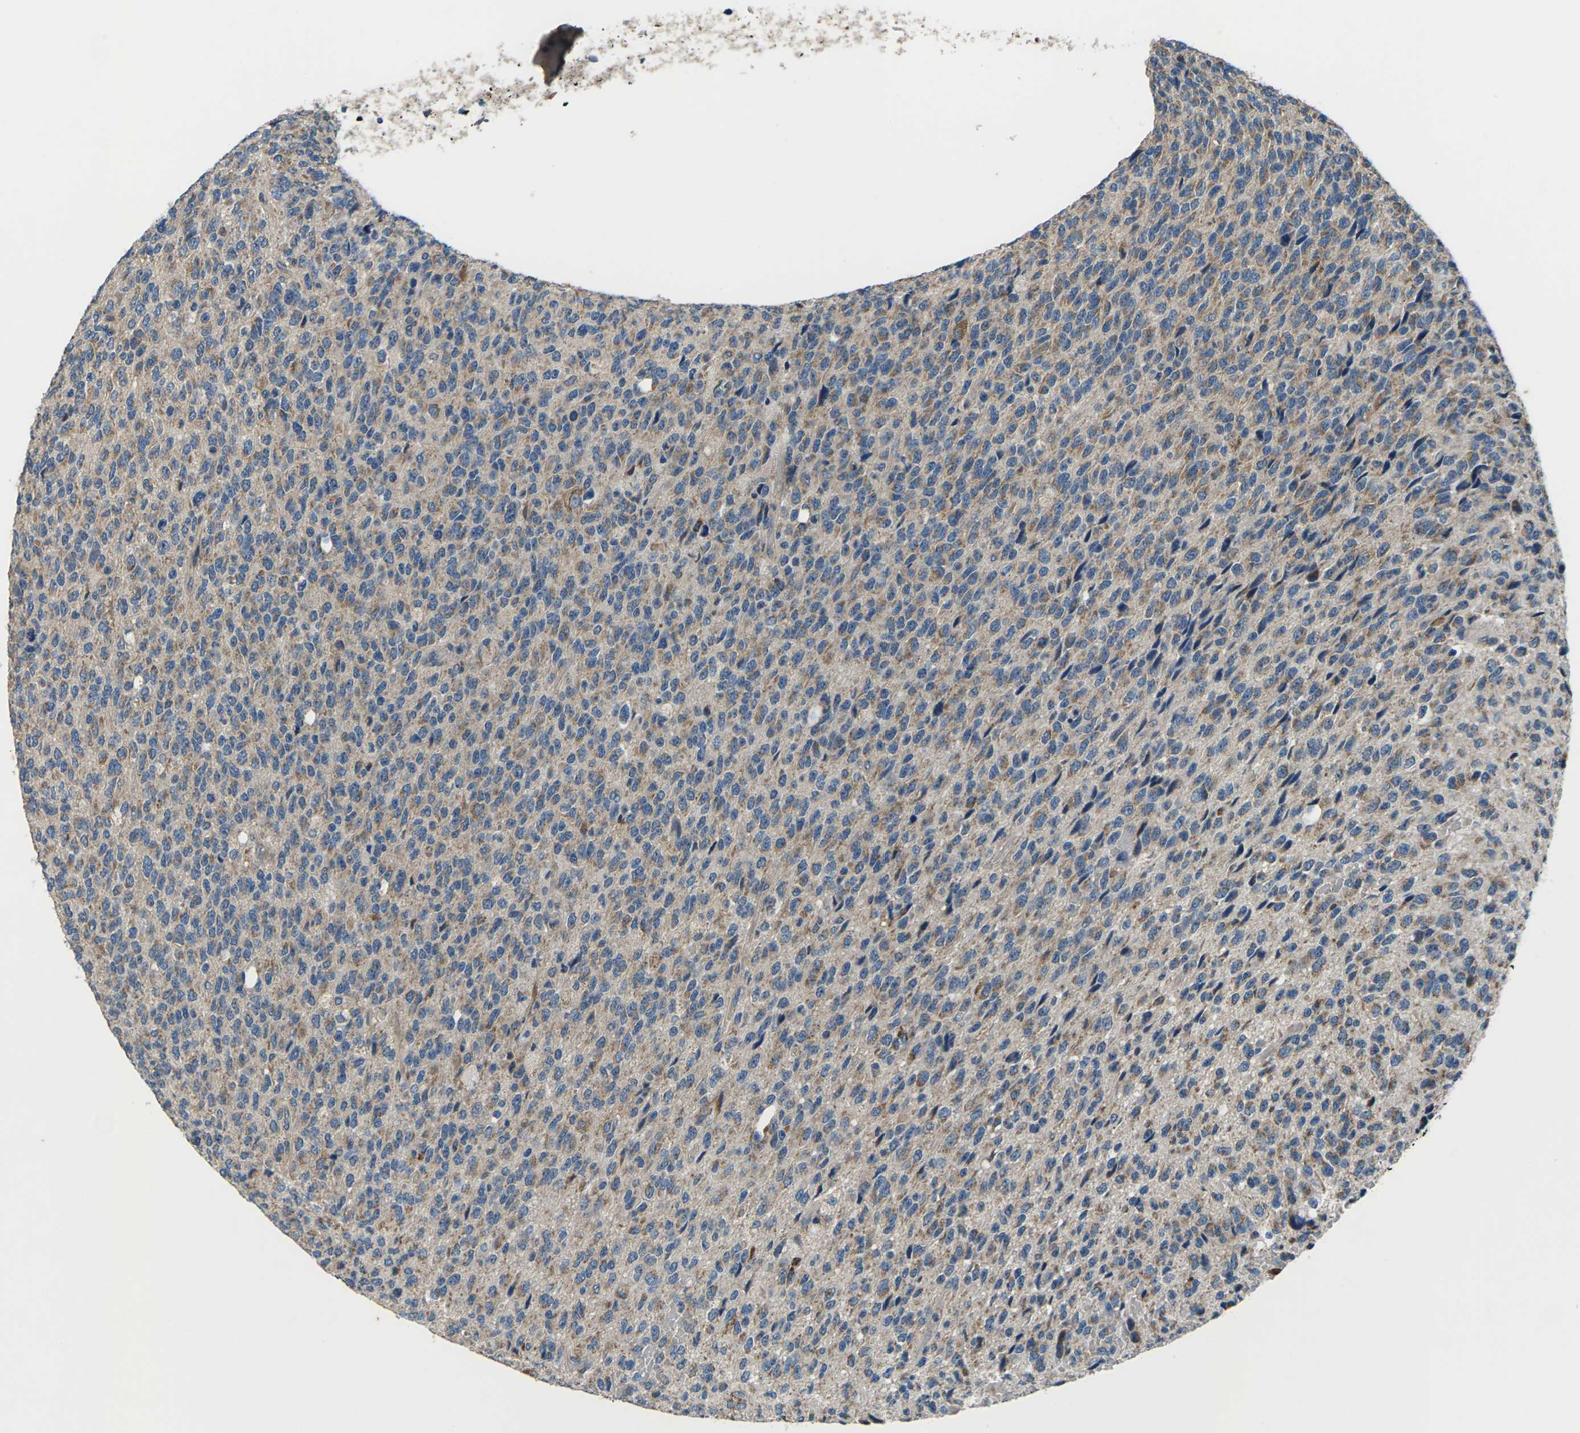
{"staining": {"intensity": "moderate", "quantity": ">75%", "location": "cytoplasmic/membranous"}, "tissue": "glioma", "cell_type": "Tumor cells", "image_type": "cancer", "snomed": [{"axis": "morphology", "description": "Glioma, malignant, High grade"}, {"axis": "topography", "description": "pancreas cauda"}], "caption": "Moderate cytoplasmic/membranous protein staining is present in about >75% of tumor cells in glioma.", "gene": "GABRP", "patient": {"sex": "male", "age": 60}}